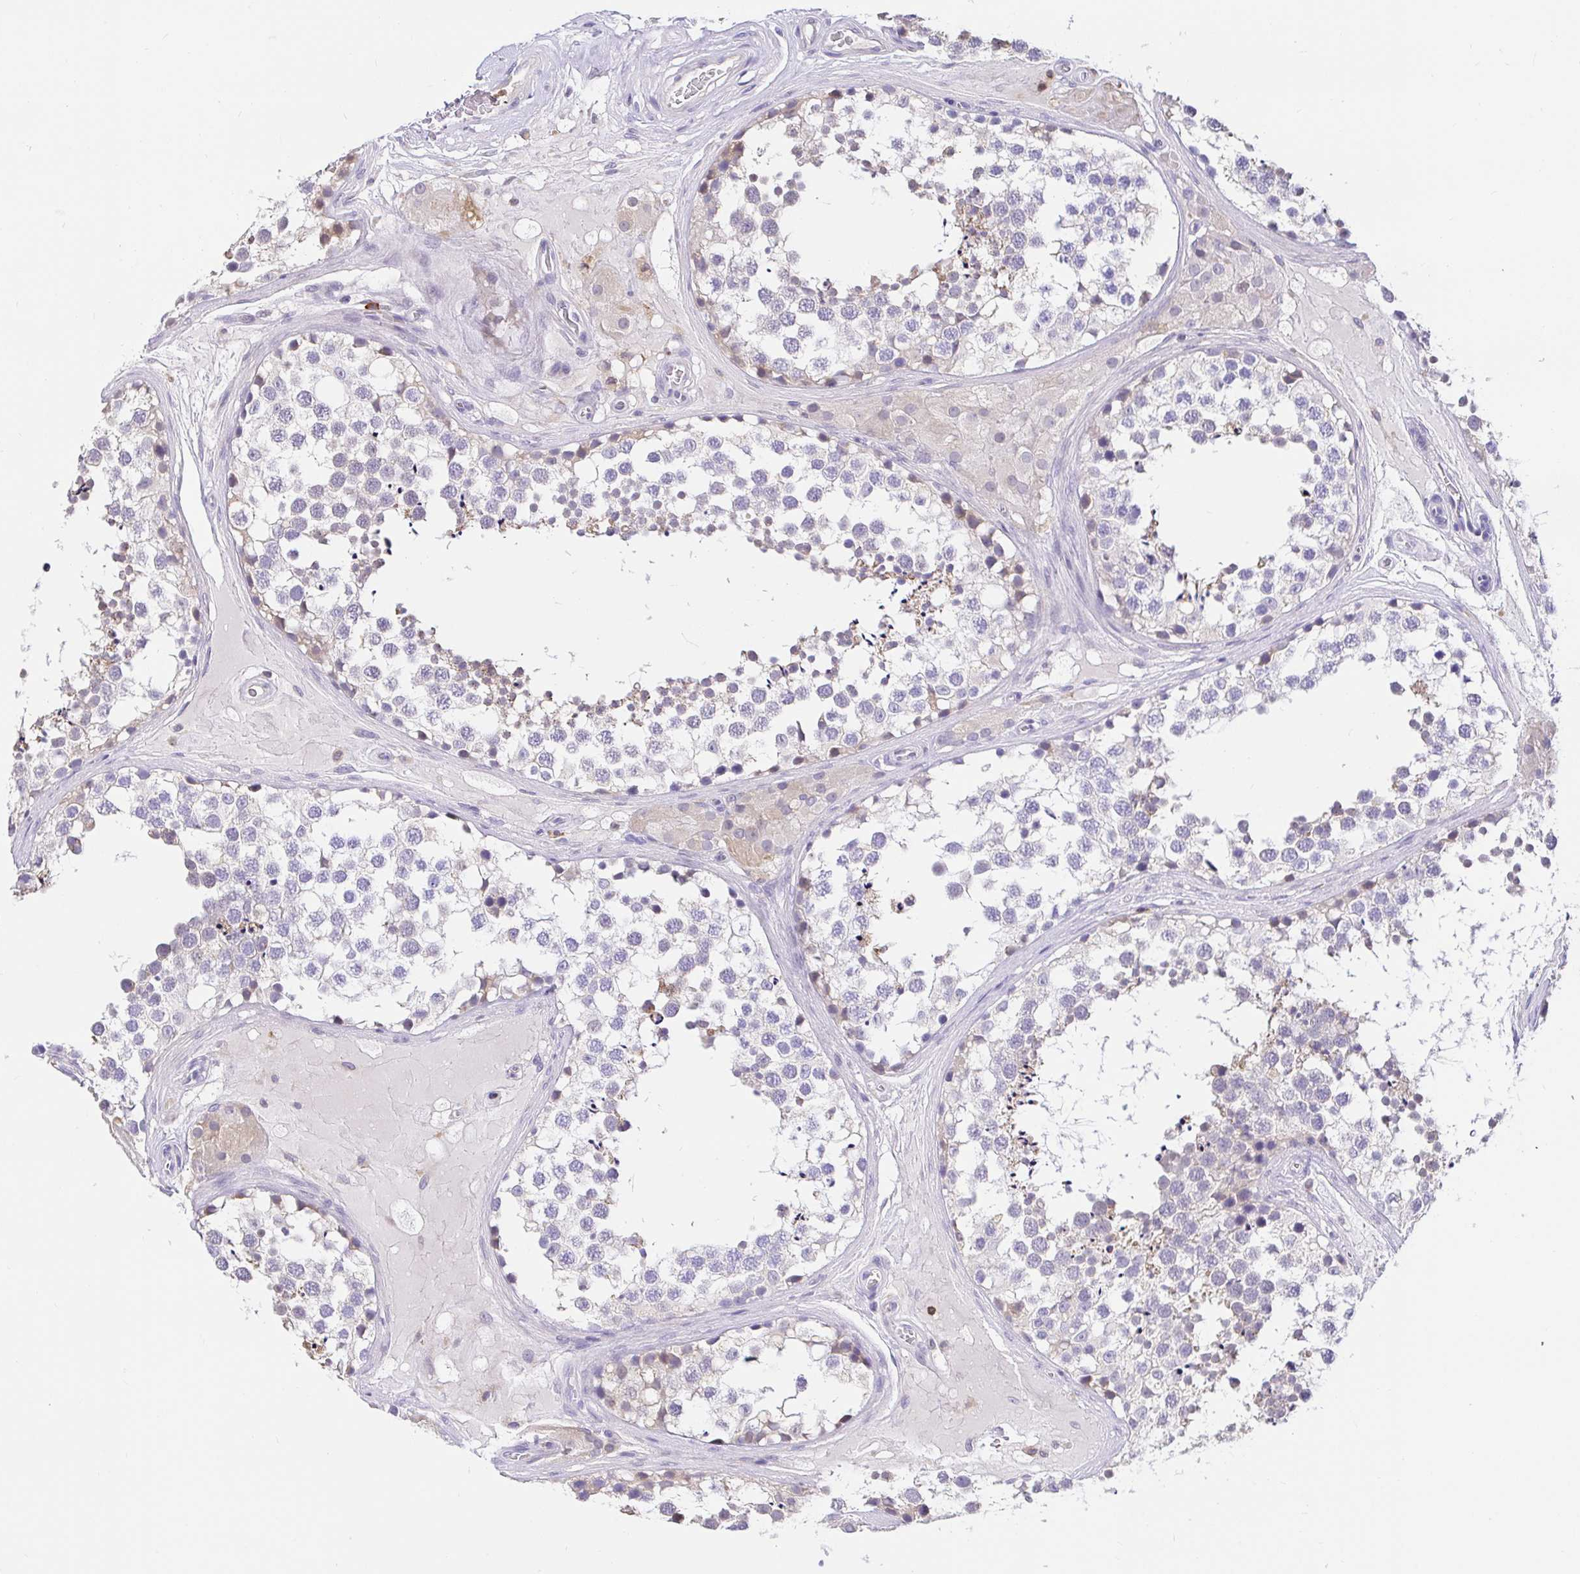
{"staining": {"intensity": "weak", "quantity": "<25%", "location": "cytoplasmic/membranous"}, "tissue": "testis", "cell_type": "Cells in seminiferous ducts", "image_type": "normal", "snomed": [{"axis": "morphology", "description": "Normal tissue, NOS"}, {"axis": "morphology", "description": "Seminoma, NOS"}, {"axis": "topography", "description": "Testis"}], "caption": "The photomicrograph exhibits no significant staining in cells in seminiferous ducts of testis.", "gene": "SKAP1", "patient": {"sex": "male", "age": 65}}